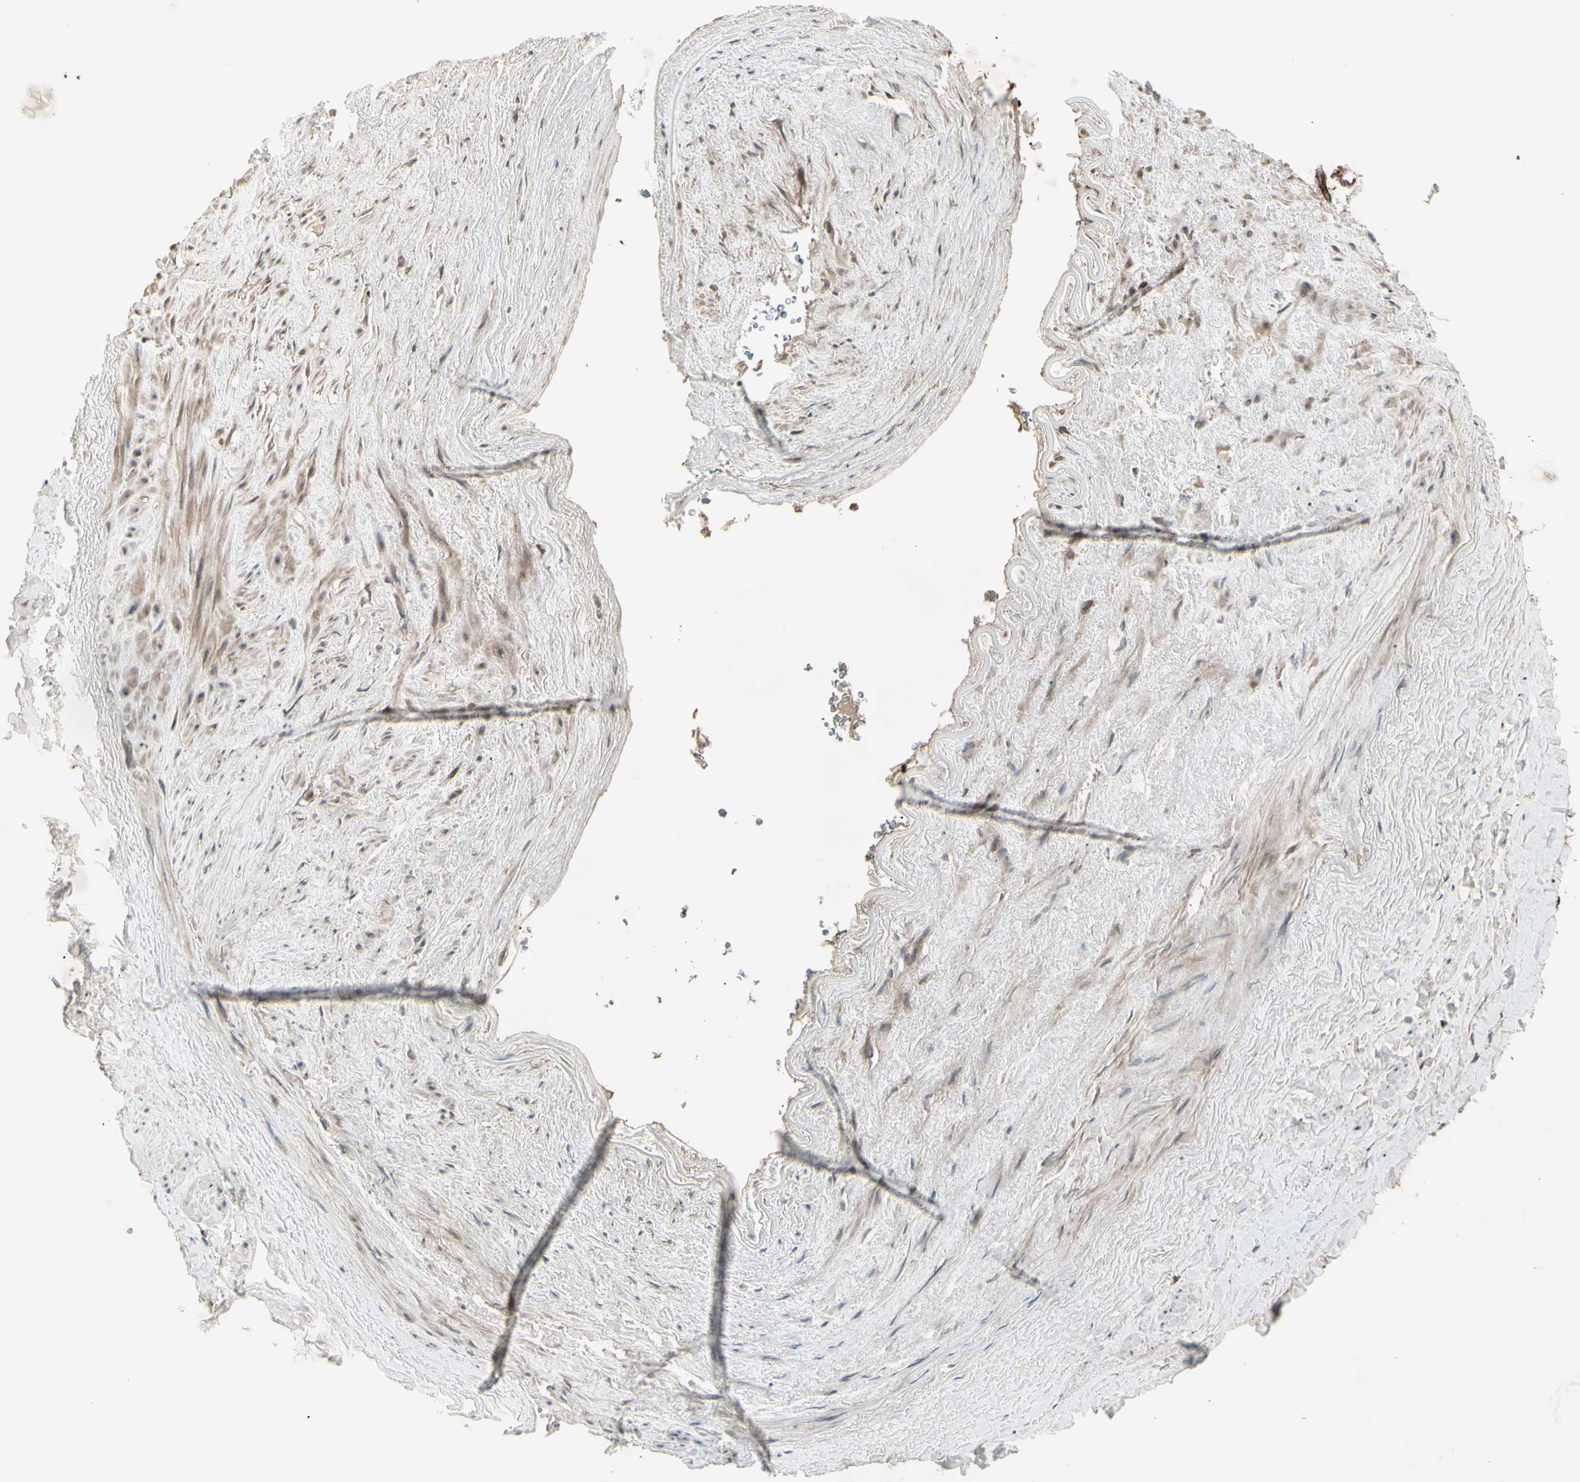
{"staining": {"intensity": "weak", "quantity": ">75%", "location": "cytoplasmic/membranous"}, "tissue": "adipose tissue", "cell_type": "Adipocytes", "image_type": "normal", "snomed": [{"axis": "morphology", "description": "Normal tissue, NOS"}, {"axis": "topography", "description": "Peripheral nerve tissue"}], "caption": "Weak cytoplasmic/membranous protein positivity is identified in approximately >75% of adipocytes in adipose tissue. The staining is performed using DAB brown chromogen to label protein expression. The nuclei are counter-stained blue using hematoxylin.", "gene": "JAG1", "patient": {"sex": "male", "age": 70}}